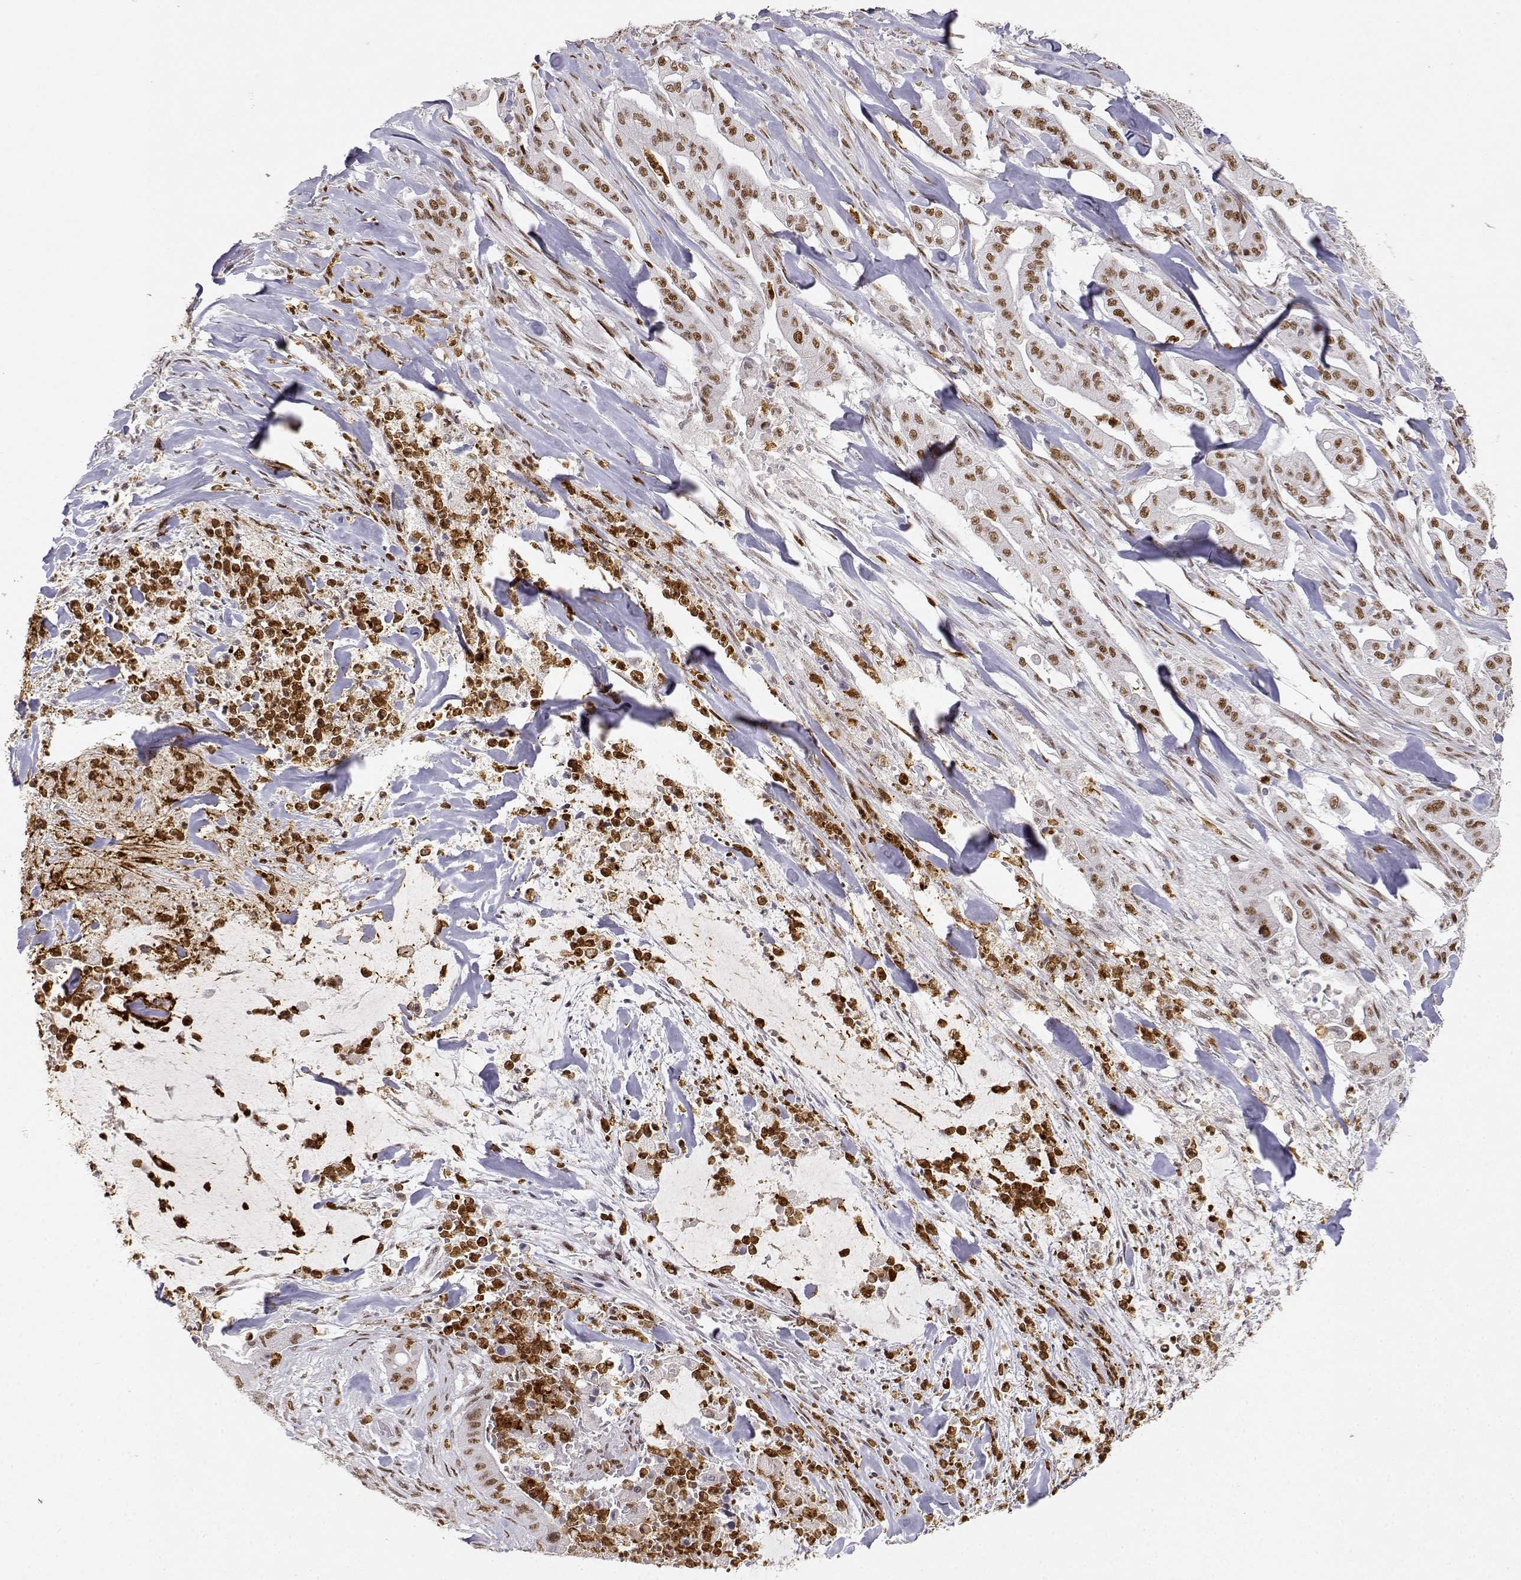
{"staining": {"intensity": "moderate", "quantity": ">75%", "location": "nuclear"}, "tissue": "pancreatic cancer", "cell_type": "Tumor cells", "image_type": "cancer", "snomed": [{"axis": "morphology", "description": "Normal tissue, NOS"}, {"axis": "morphology", "description": "Inflammation, NOS"}, {"axis": "morphology", "description": "Adenocarcinoma, NOS"}, {"axis": "topography", "description": "Pancreas"}], "caption": "This is a photomicrograph of IHC staining of pancreatic adenocarcinoma, which shows moderate positivity in the nuclear of tumor cells.", "gene": "RSF1", "patient": {"sex": "male", "age": 57}}